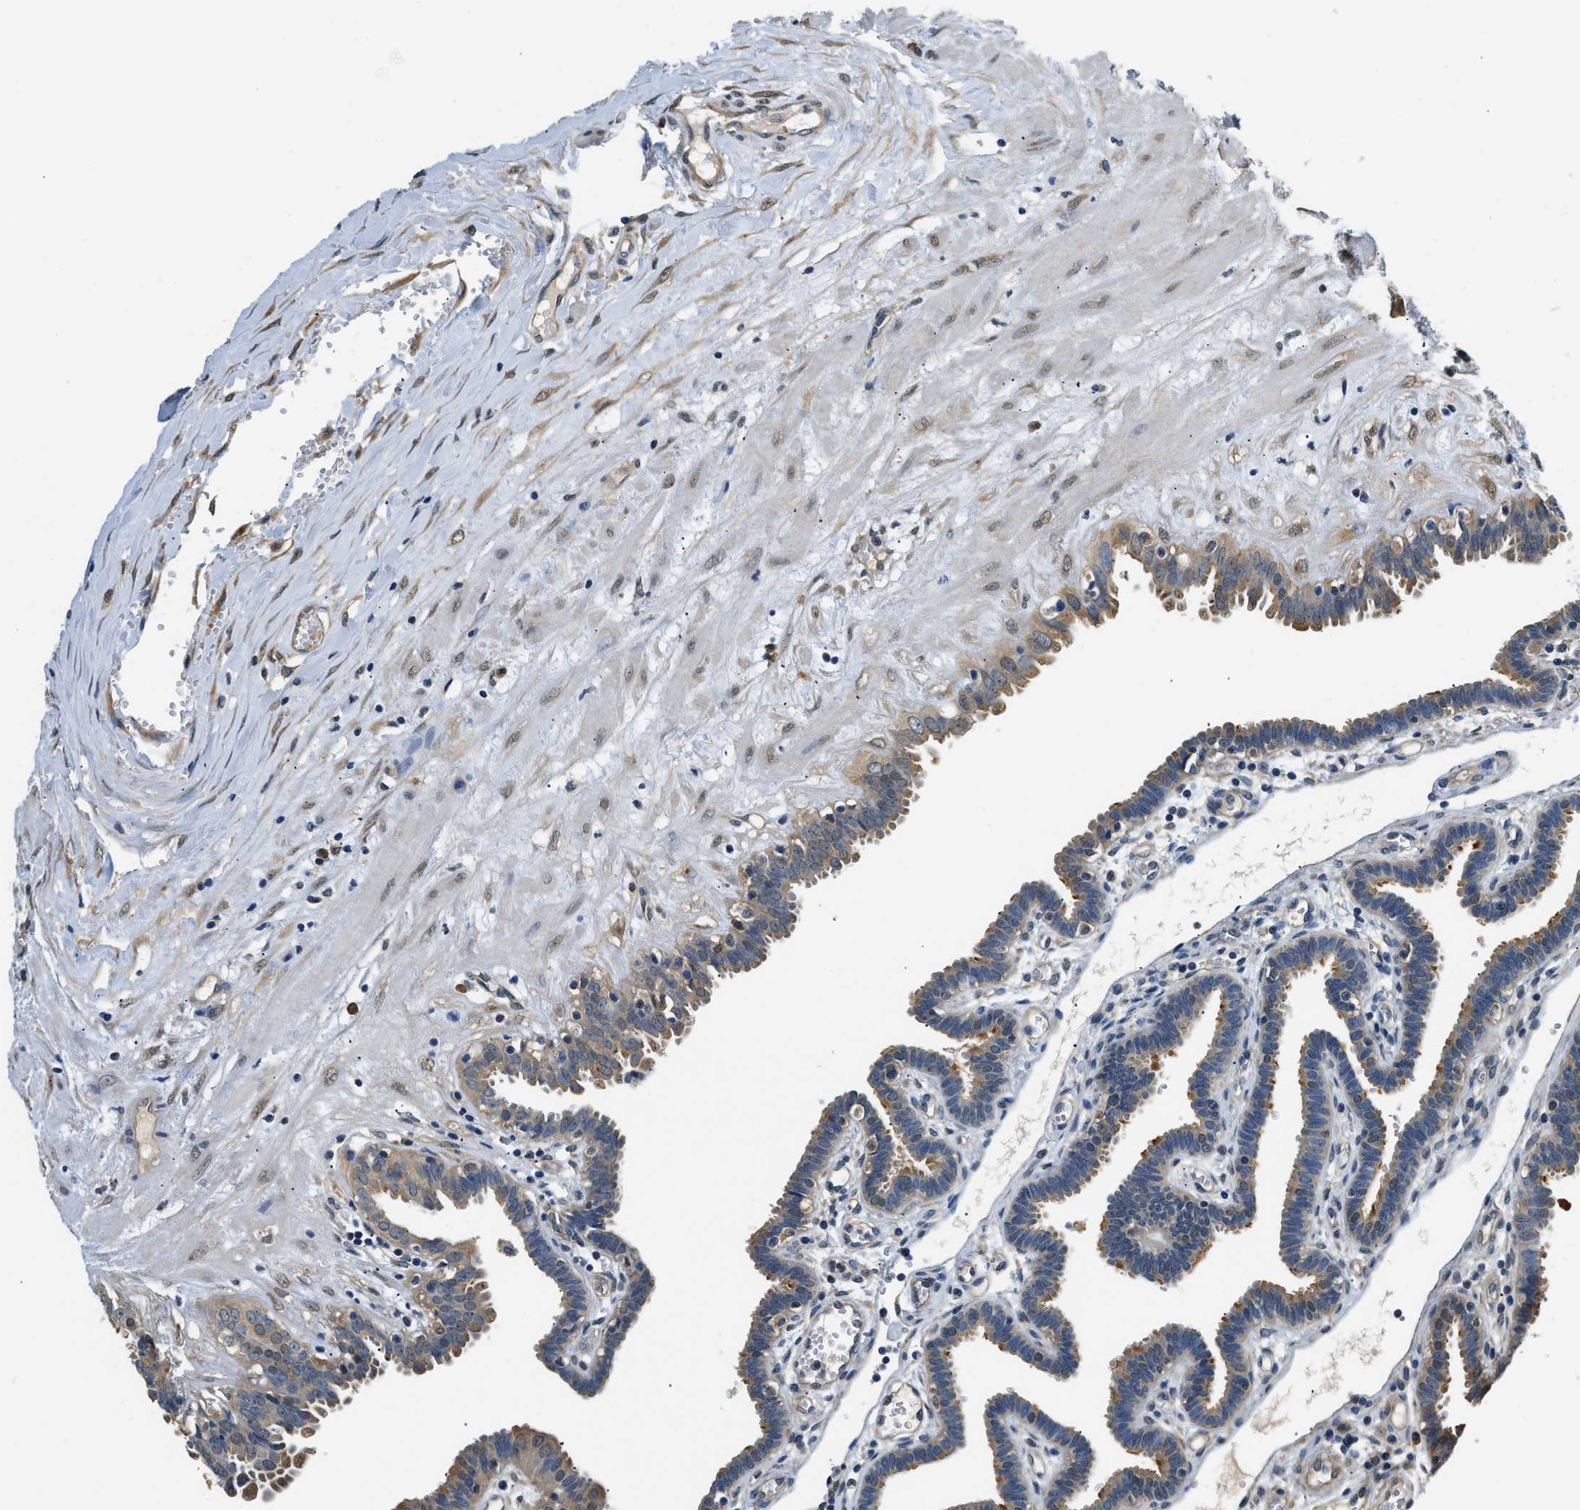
{"staining": {"intensity": "moderate", "quantity": ">75%", "location": "cytoplasmic/membranous"}, "tissue": "fallopian tube", "cell_type": "Glandular cells", "image_type": "normal", "snomed": [{"axis": "morphology", "description": "Normal tissue, NOS"}, {"axis": "topography", "description": "Fallopian tube"}, {"axis": "topography", "description": "Placenta"}], "caption": "Protein expression analysis of unremarkable fallopian tube displays moderate cytoplasmic/membranous staining in approximately >75% of glandular cells. Immunohistochemistry stains the protein in brown and the nuclei are stained blue.", "gene": "BCL7C", "patient": {"sex": "female", "age": 32}}